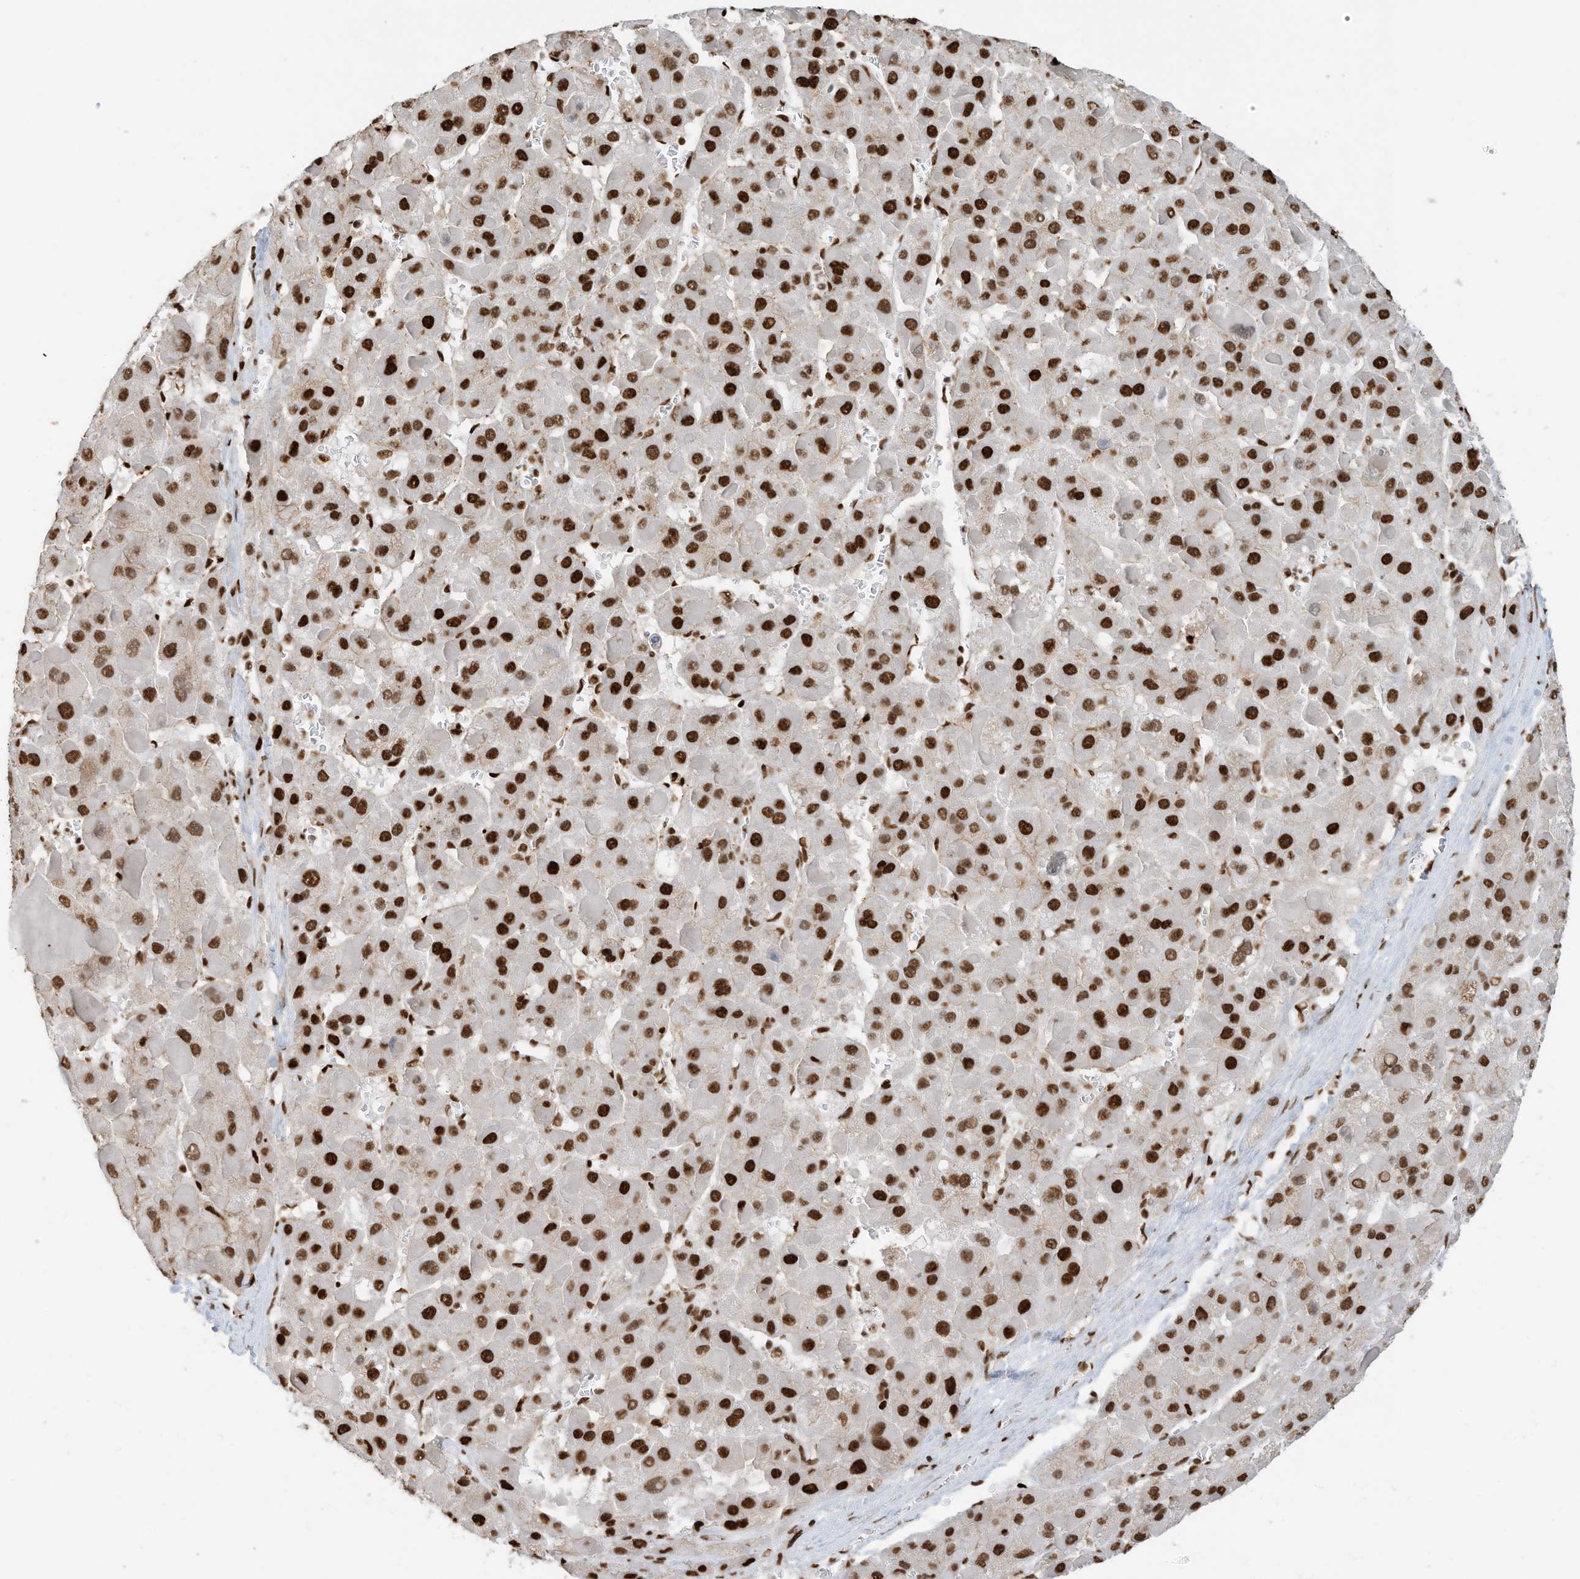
{"staining": {"intensity": "strong", "quantity": ">75%", "location": "nuclear"}, "tissue": "liver cancer", "cell_type": "Tumor cells", "image_type": "cancer", "snomed": [{"axis": "morphology", "description": "Carcinoma, Hepatocellular, NOS"}, {"axis": "topography", "description": "Liver"}], "caption": "Immunohistochemical staining of hepatocellular carcinoma (liver) shows high levels of strong nuclear protein positivity in about >75% of tumor cells. Using DAB (3,3'-diaminobenzidine) (brown) and hematoxylin (blue) stains, captured at high magnification using brightfield microscopy.", "gene": "SAMD15", "patient": {"sex": "female", "age": 73}}